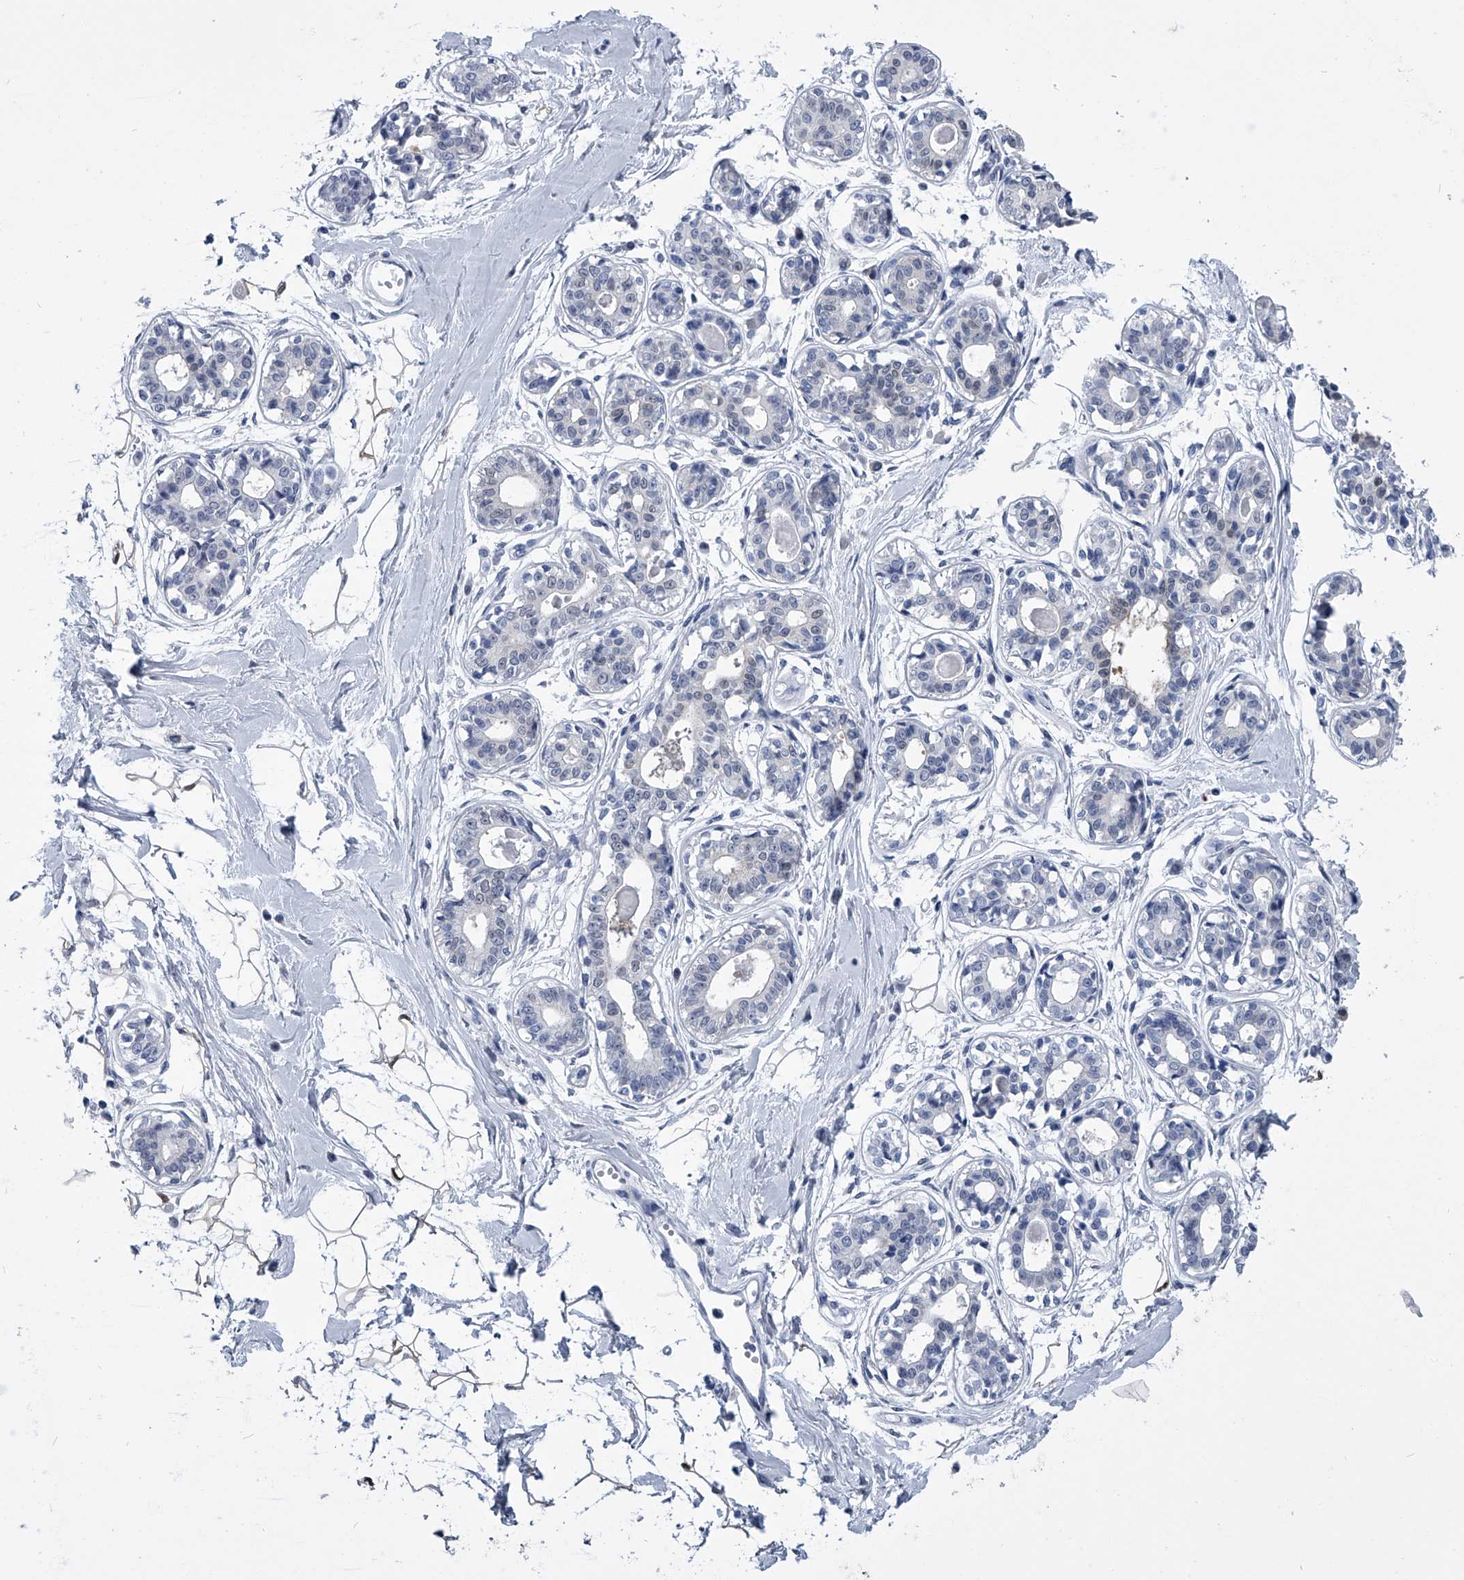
{"staining": {"intensity": "weak", "quantity": ">75%", "location": "cytoplasmic/membranous"}, "tissue": "breast", "cell_type": "Adipocytes", "image_type": "normal", "snomed": [{"axis": "morphology", "description": "Normal tissue, NOS"}, {"axis": "topography", "description": "Breast"}], "caption": "DAB (3,3'-diaminobenzidine) immunohistochemical staining of unremarkable breast displays weak cytoplasmic/membranous protein positivity in approximately >75% of adipocytes.", "gene": "PDXK", "patient": {"sex": "female", "age": 45}}